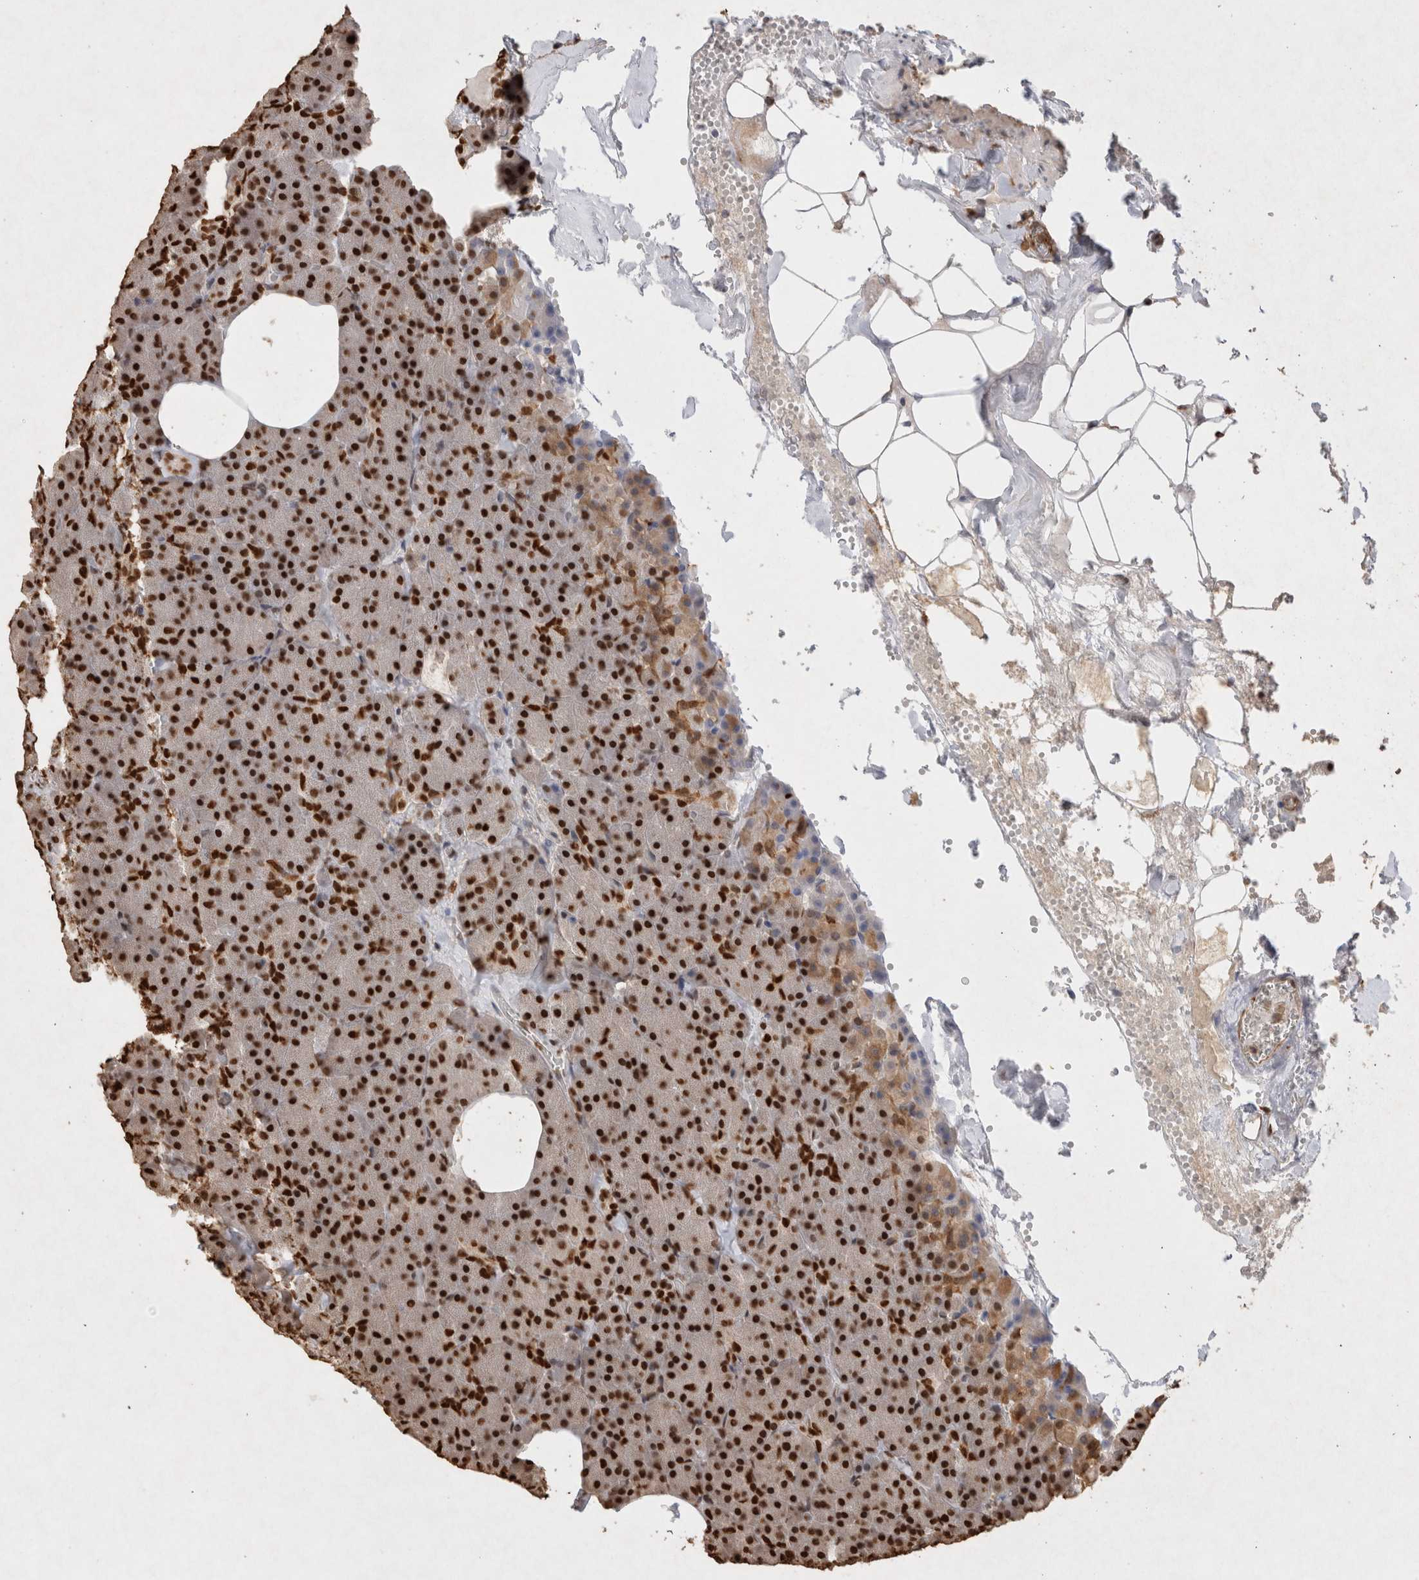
{"staining": {"intensity": "strong", "quantity": ">75%", "location": "nuclear"}, "tissue": "pancreas", "cell_type": "Exocrine glandular cells", "image_type": "normal", "snomed": [{"axis": "morphology", "description": "Normal tissue, NOS"}, {"axis": "morphology", "description": "Carcinoid, malignant, NOS"}, {"axis": "topography", "description": "Pancreas"}], "caption": "Immunohistochemistry (IHC) image of normal pancreas: pancreas stained using IHC exhibits high levels of strong protein expression localized specifically in the nuclear of exocrine glandular cells, appearing as a nuclear brown color.", "gene": "HDGF", "patient": {"sex": "female", "age": 35}}